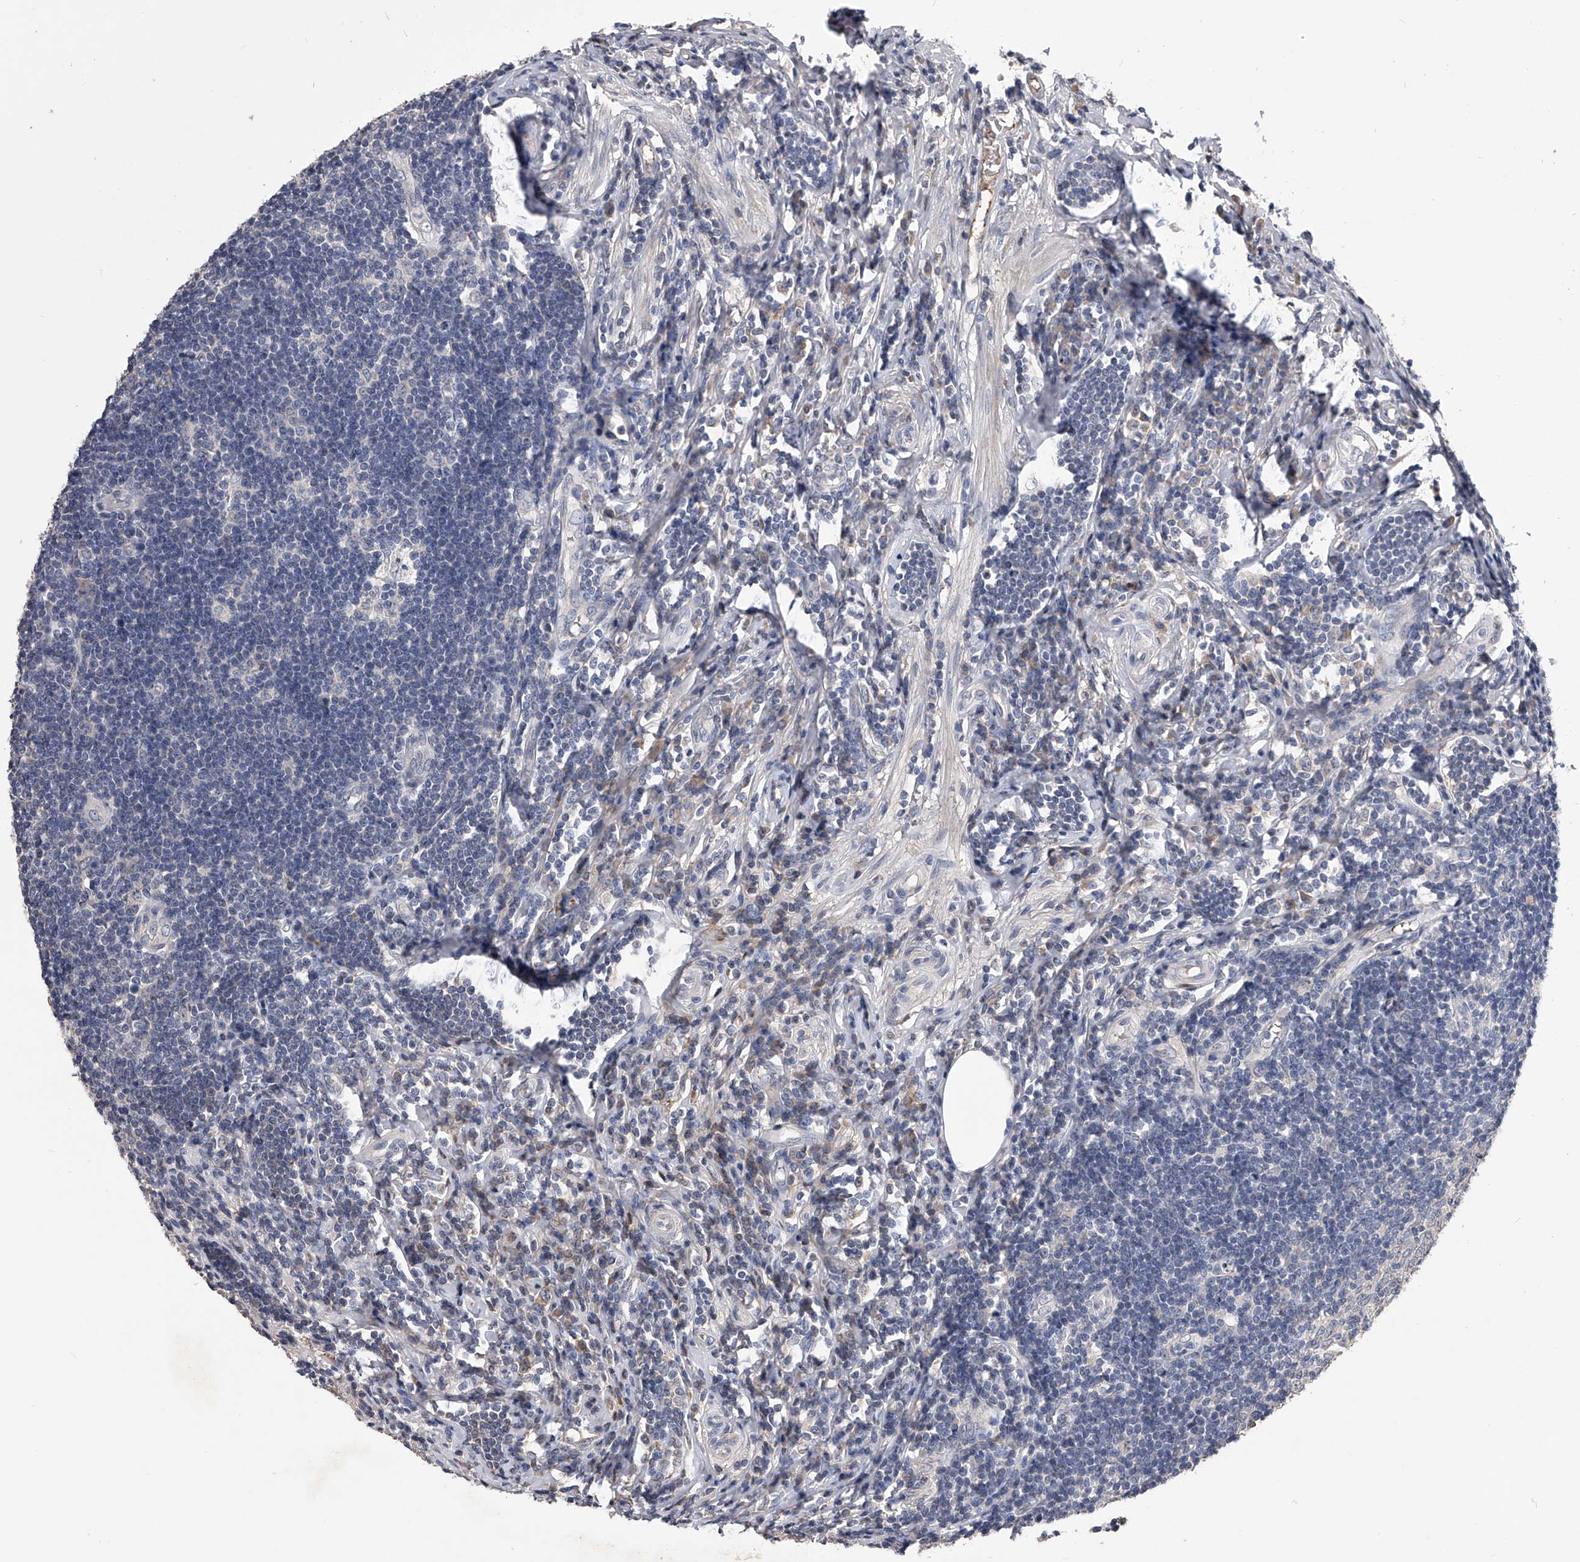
{"staining": {"intensity": "moderate", "quantity": "<25%", "location": "cytoplasmic/membranous"}, "tissue": "appendix", "cell_type": "Glandular cells", "image_type": "normal", "snomed": [{"axis": "morphology", "description": "Normal tissue, NOS"}, {"axis": "topography", "description": "Appendix"}], "caption": "DAB (3,3'-diaminobenzidine) immunohistochemical staining of normal appendix shows moderate cytoplasmic/membranous protein positivity in about <25% of glandular cells. The protein of interest is shown in brown color, while the nuclei are stained blue.", "gene": "MDN1", "patient": {"sex": "female", "age": 54}}